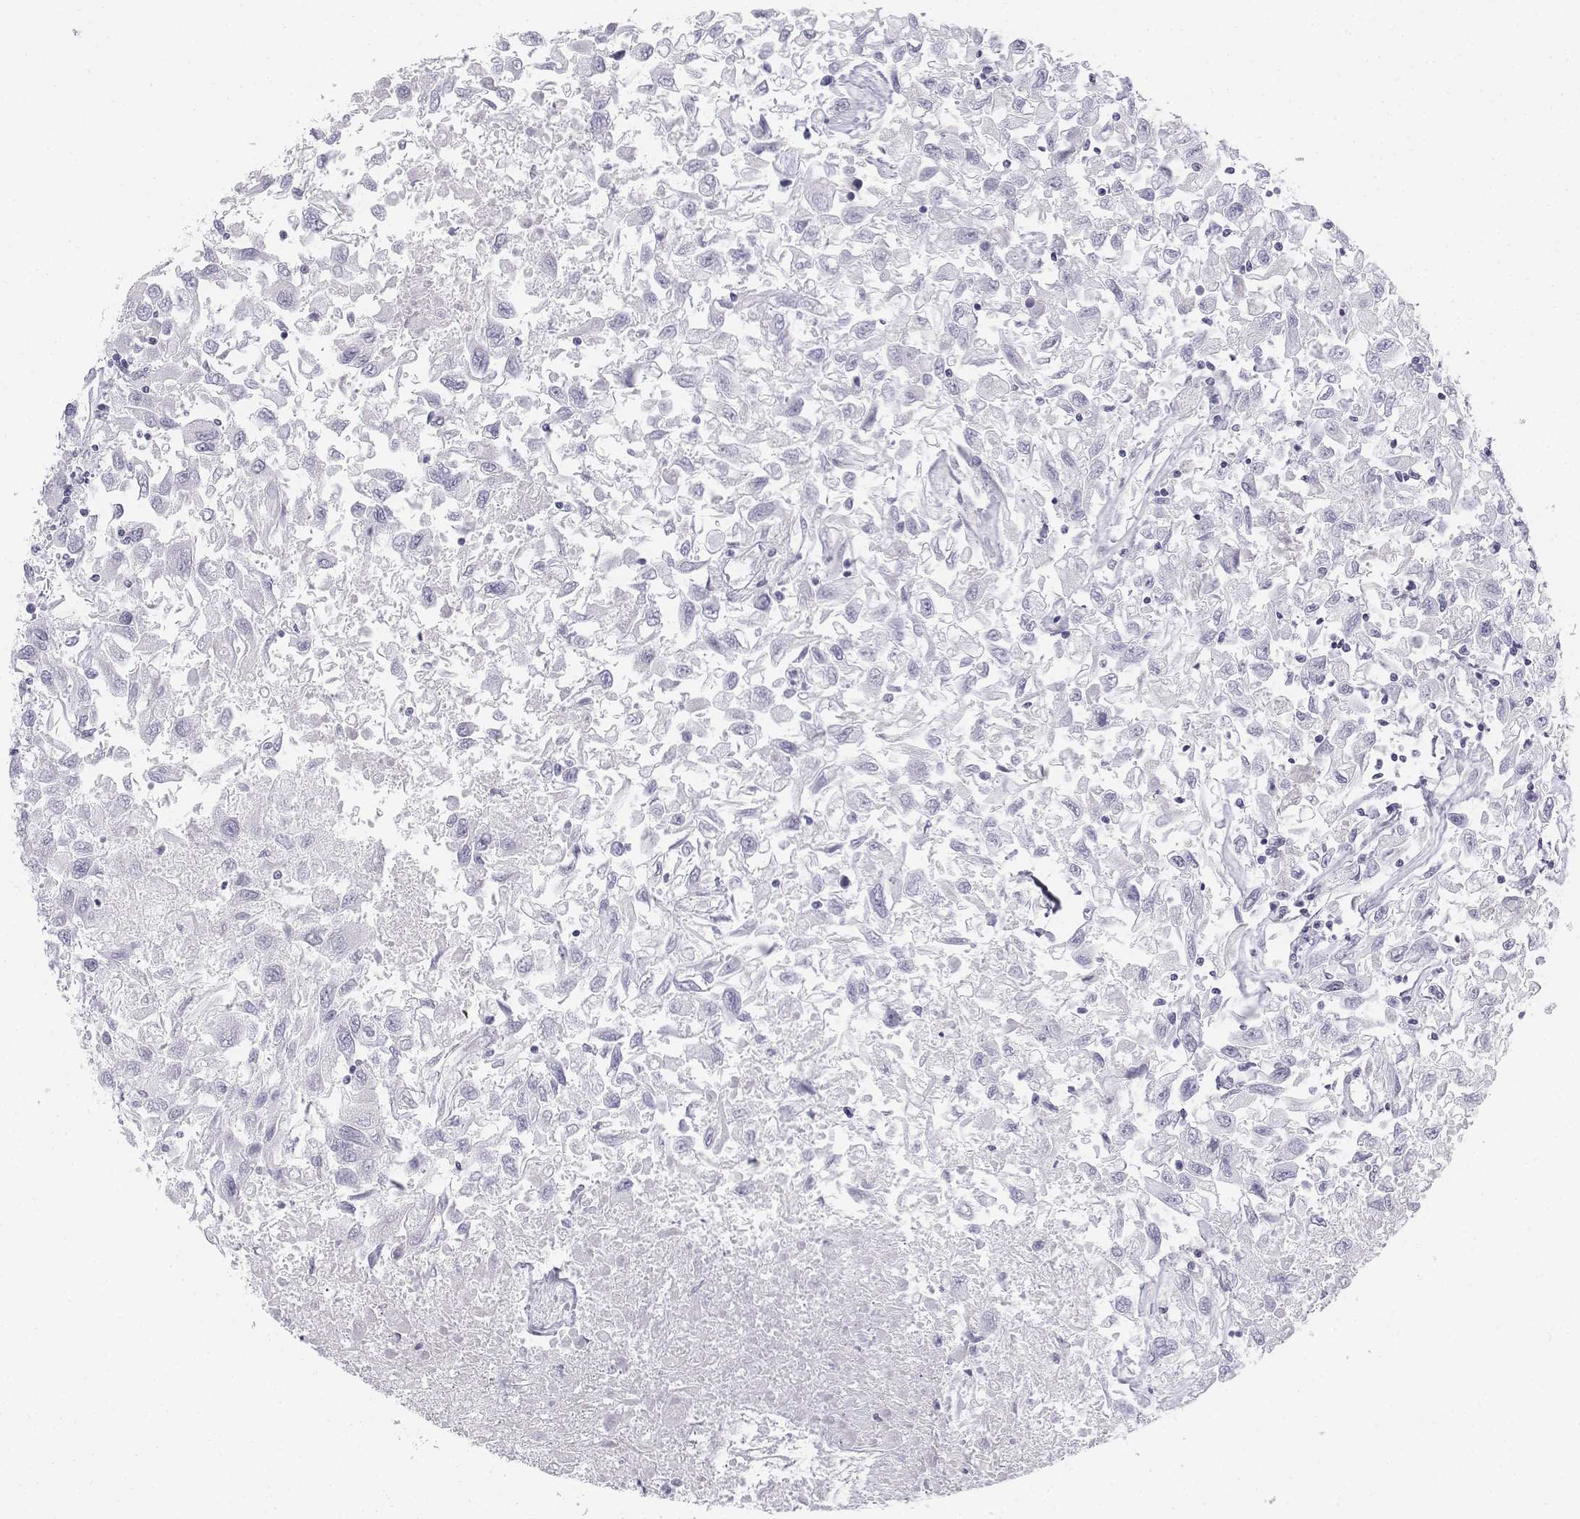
{"staining": {"intensity": "negative", "quantity": "none", "location": "none"}, "tissue": "renal cancer", "cell_type": "Tumor cells", "image_type": "cancer", "snomed": [{"axis": "morphology", "description": "Adenocarcinoma, NOS"}, {"axis": "topography", "description": "Kidney"}], "caption": "Immunohistochemistry (IHC) of renal adenocarcinoma shows no positivity in tumor cells.", "gene": "TH", "patient": {"sex": "female", "age": 76}}